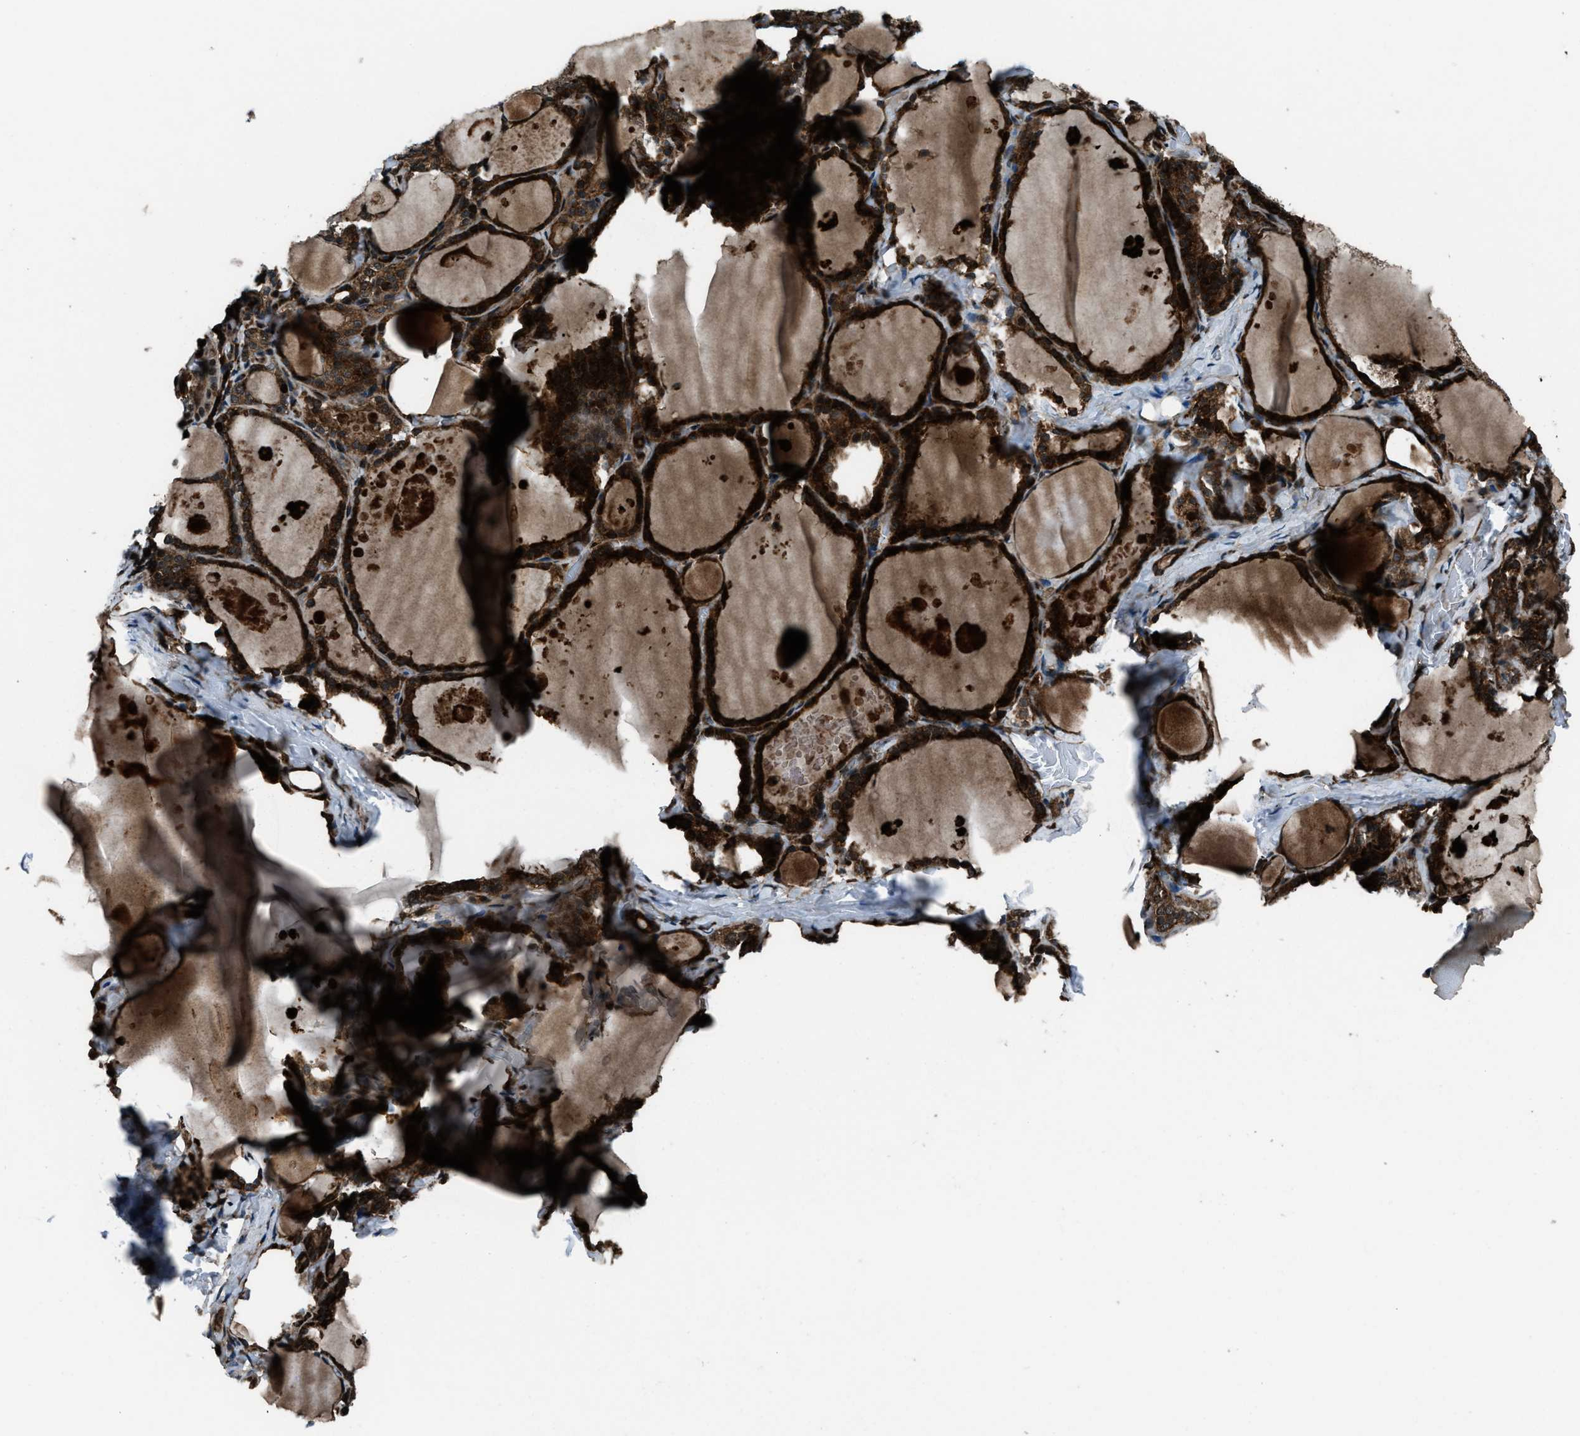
{"staining": {"intensity": "strong", "quantity": ">75%", "location": "cytoplasmic/membranous"}, "tissue": "thyroid gland", "cell_type": "Glandular cells", "image_type": "normal", "snomed": [{"axis": "morphology", "description": "Normal tissue, NOS"}, {"axis": "topography", "description": "Thyroid gland"}], "caption": "IHC of unremarkable thyroid gland reveals high levels of strong cytoplasmic/membranous staining in about >75% of glandular cells.", "gene": "SNX30", "patient": {"sex": "male", "age": 56}}